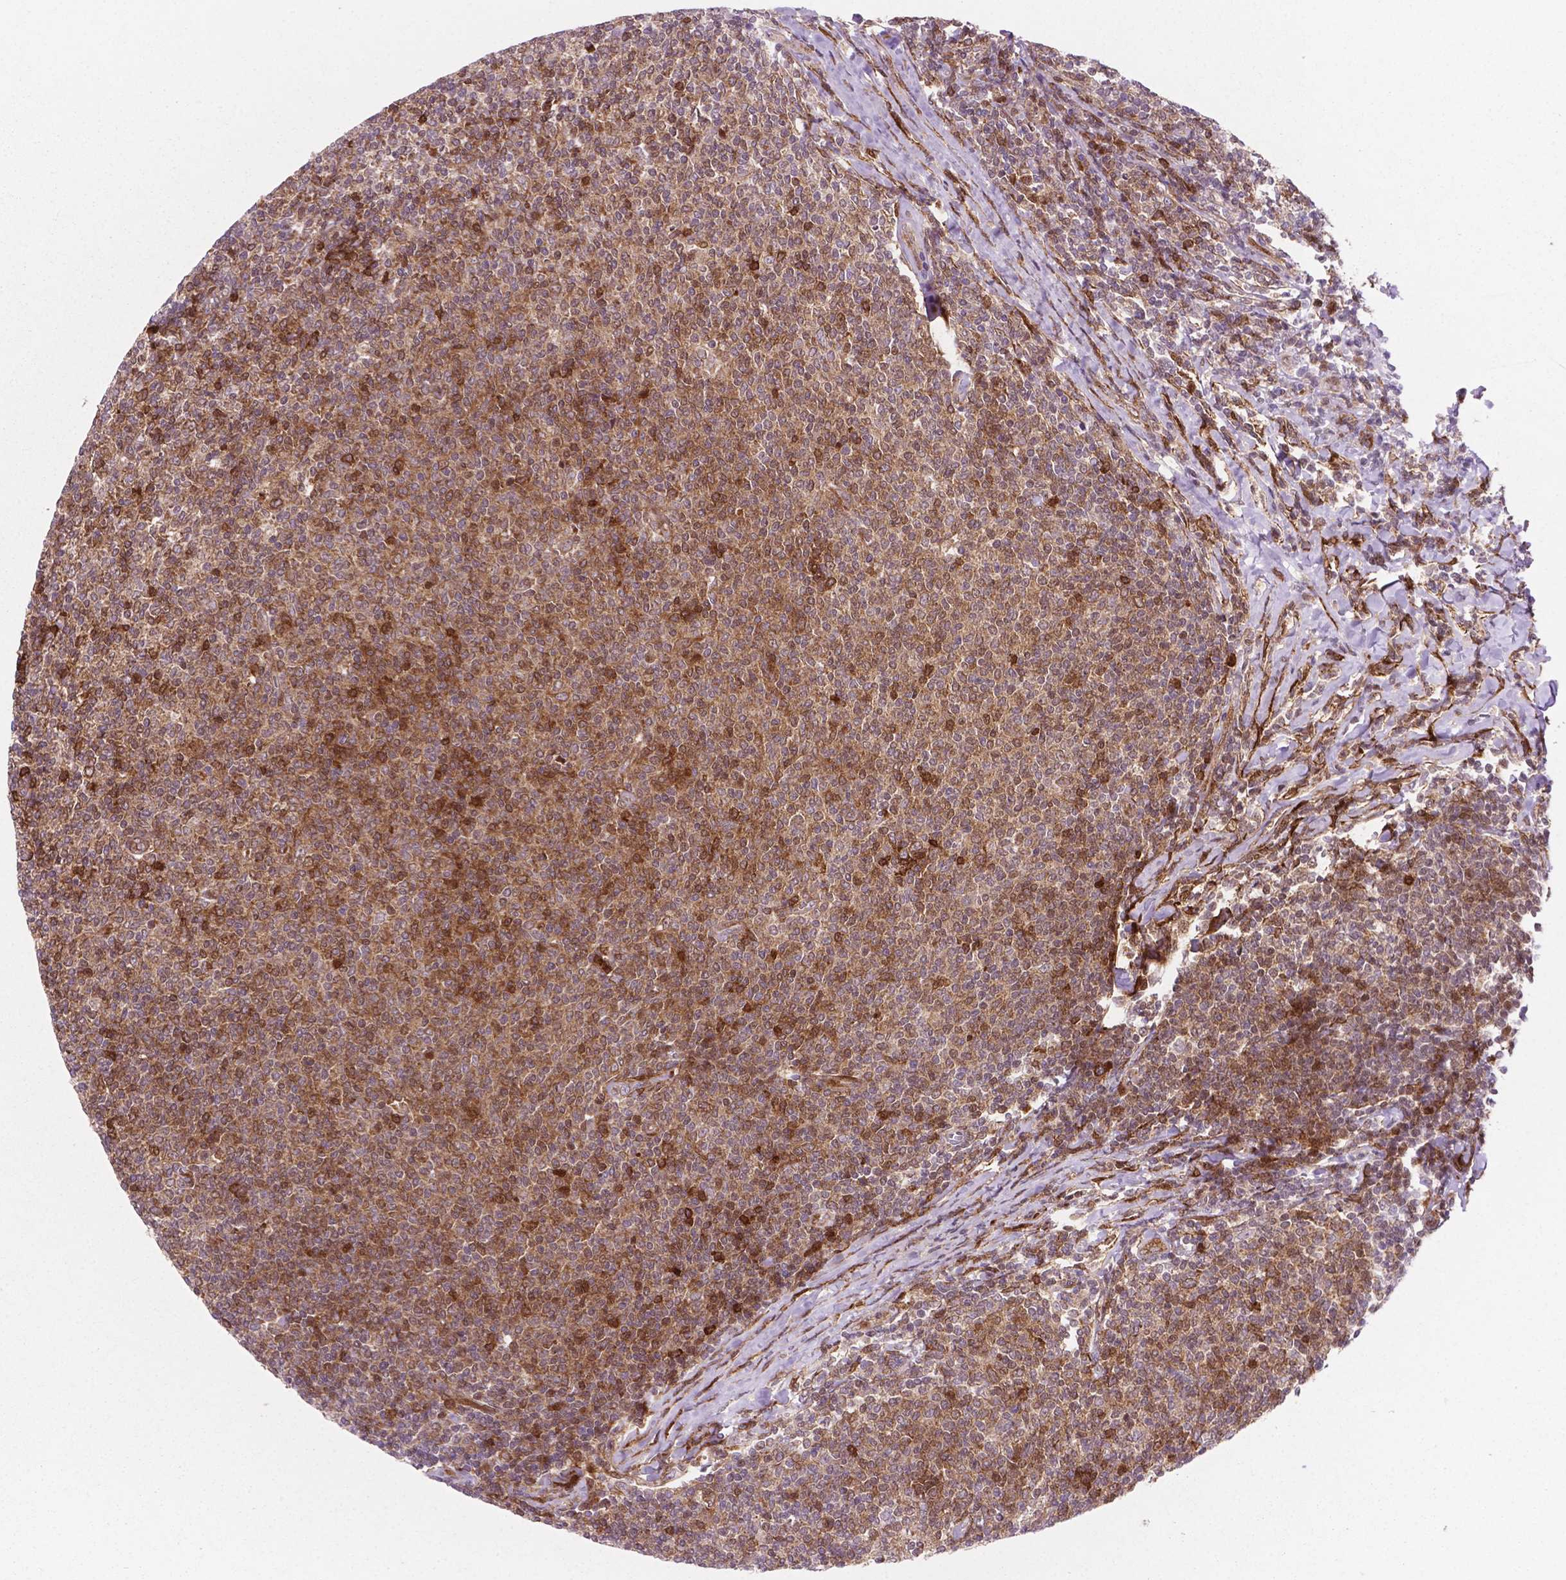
{"staining": {"intensity": "strong", "quantity": ">75%", "location": "cytoplasmic/membranous"}, "tissue": "lymphoma", "cell_type": "Tumor cells", "image_type": "cancer", "snomed": [{"axis": "morphology", "description": "Malignant lymphoma, non-Hodgkin's type, Low grade"}, {"axis": "topography", "description": "Lymph node"}], "caption": "A high amount of strong cytoplasmic/membranous expression is identified in approximately >75% of tumor cells in lymphoma tissue. (DAB IHC with brightfield microscopy, high magnification).", "gene": "LDHA", "patient": {"sex": "male", "age": 52}}